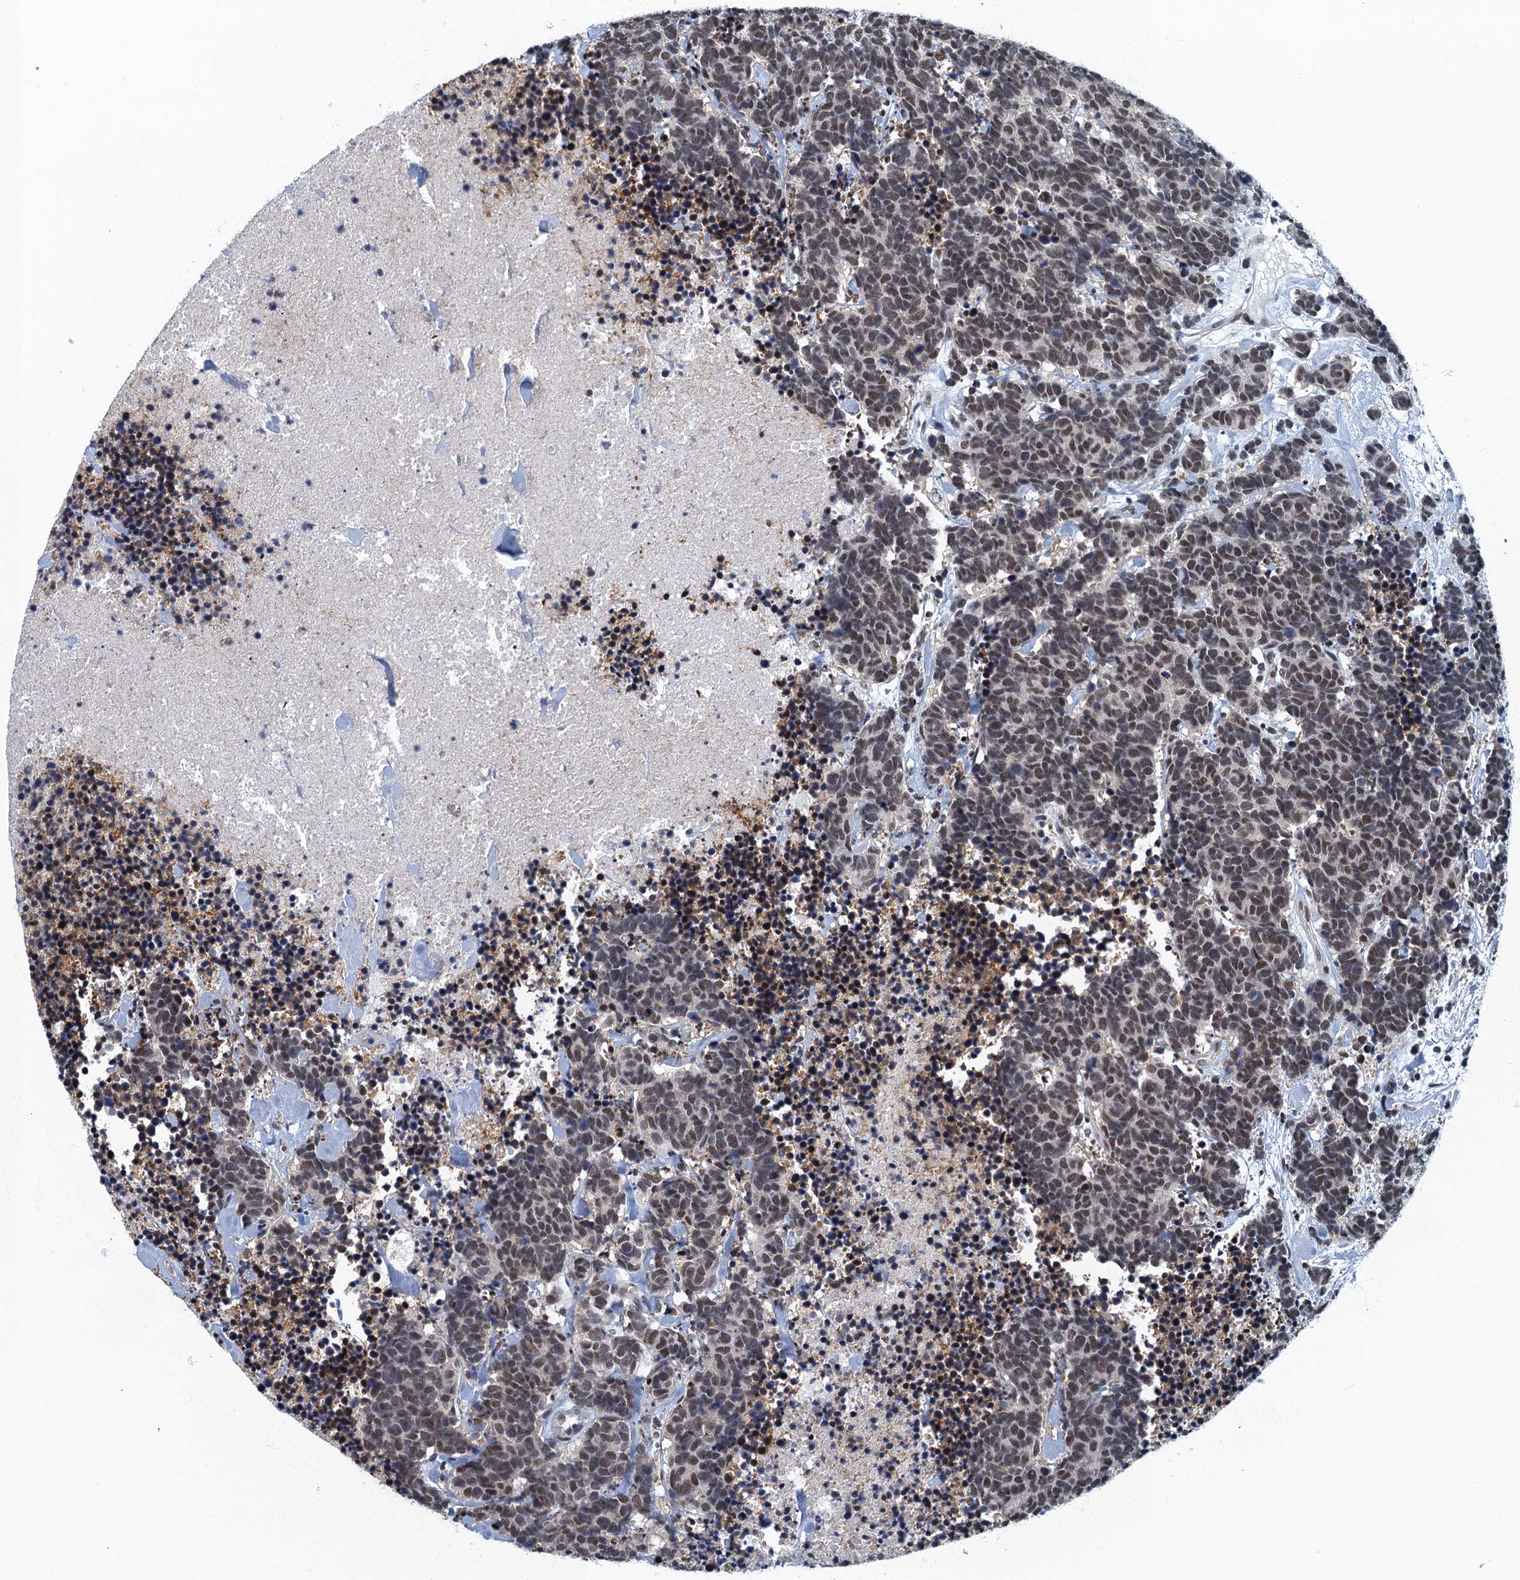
{"staining": {"intensity": "moderate", "quantity": ">75%", "location": "nuclear"}, "tissue": "carcinoid", "cell_type": "Tumor cells", "image_type": "cancer", "snomed": [{"axis": "morphology", "description": "Carcinoma, NOS"}, {"axis": "morphology", "description": "Carcinoid, malignant, NOS"}, {"axis": "topography", "description": "Prostate"}], "caption": "High-power microscopy captured an immunohistochemistry (IHC) micrograph of carcinoma, revealing moderate nuclear expression in approximately >75% of tumor cells.", "gene": "GADL1", "patient": {"sex": "male", "age": 57}}